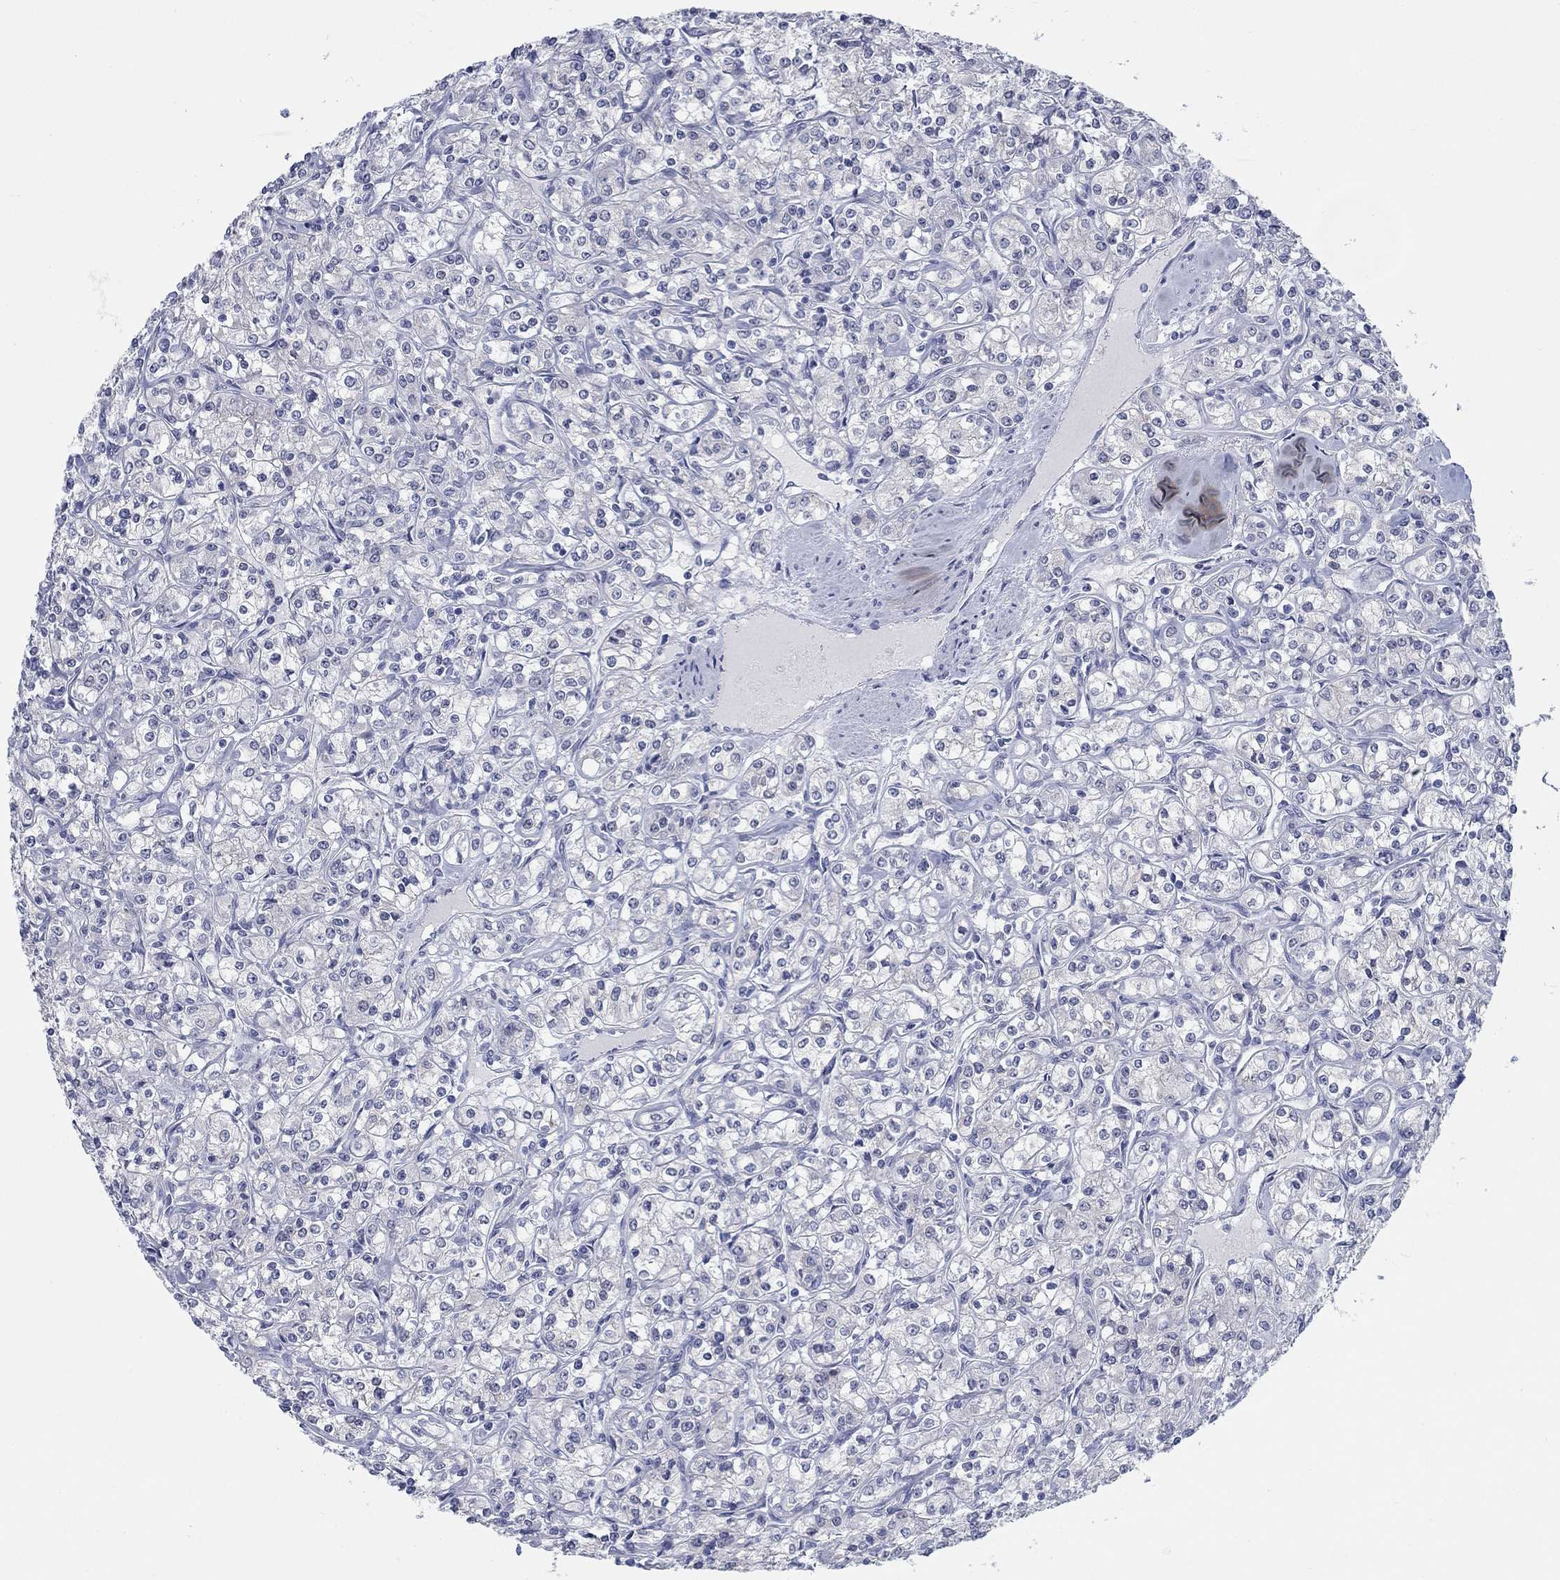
{"staining": {"intensity": "negative", "quantity": "none", "location": "none"}, "tissue": "renal cancer", "cell_type": "Tumor cells", "image_type": "cancer", "snomed": [{"axis": "morphology", "description": "Adenocarcinoma, NOS"}, {"axis": "topography", "description": "Kidney"}], "caption": "Tumor cells show no significant positivity in renal adenocarcinoma.", "gene": "ATP6V1G2", "patient": {"sex": "male", "age": 77}}